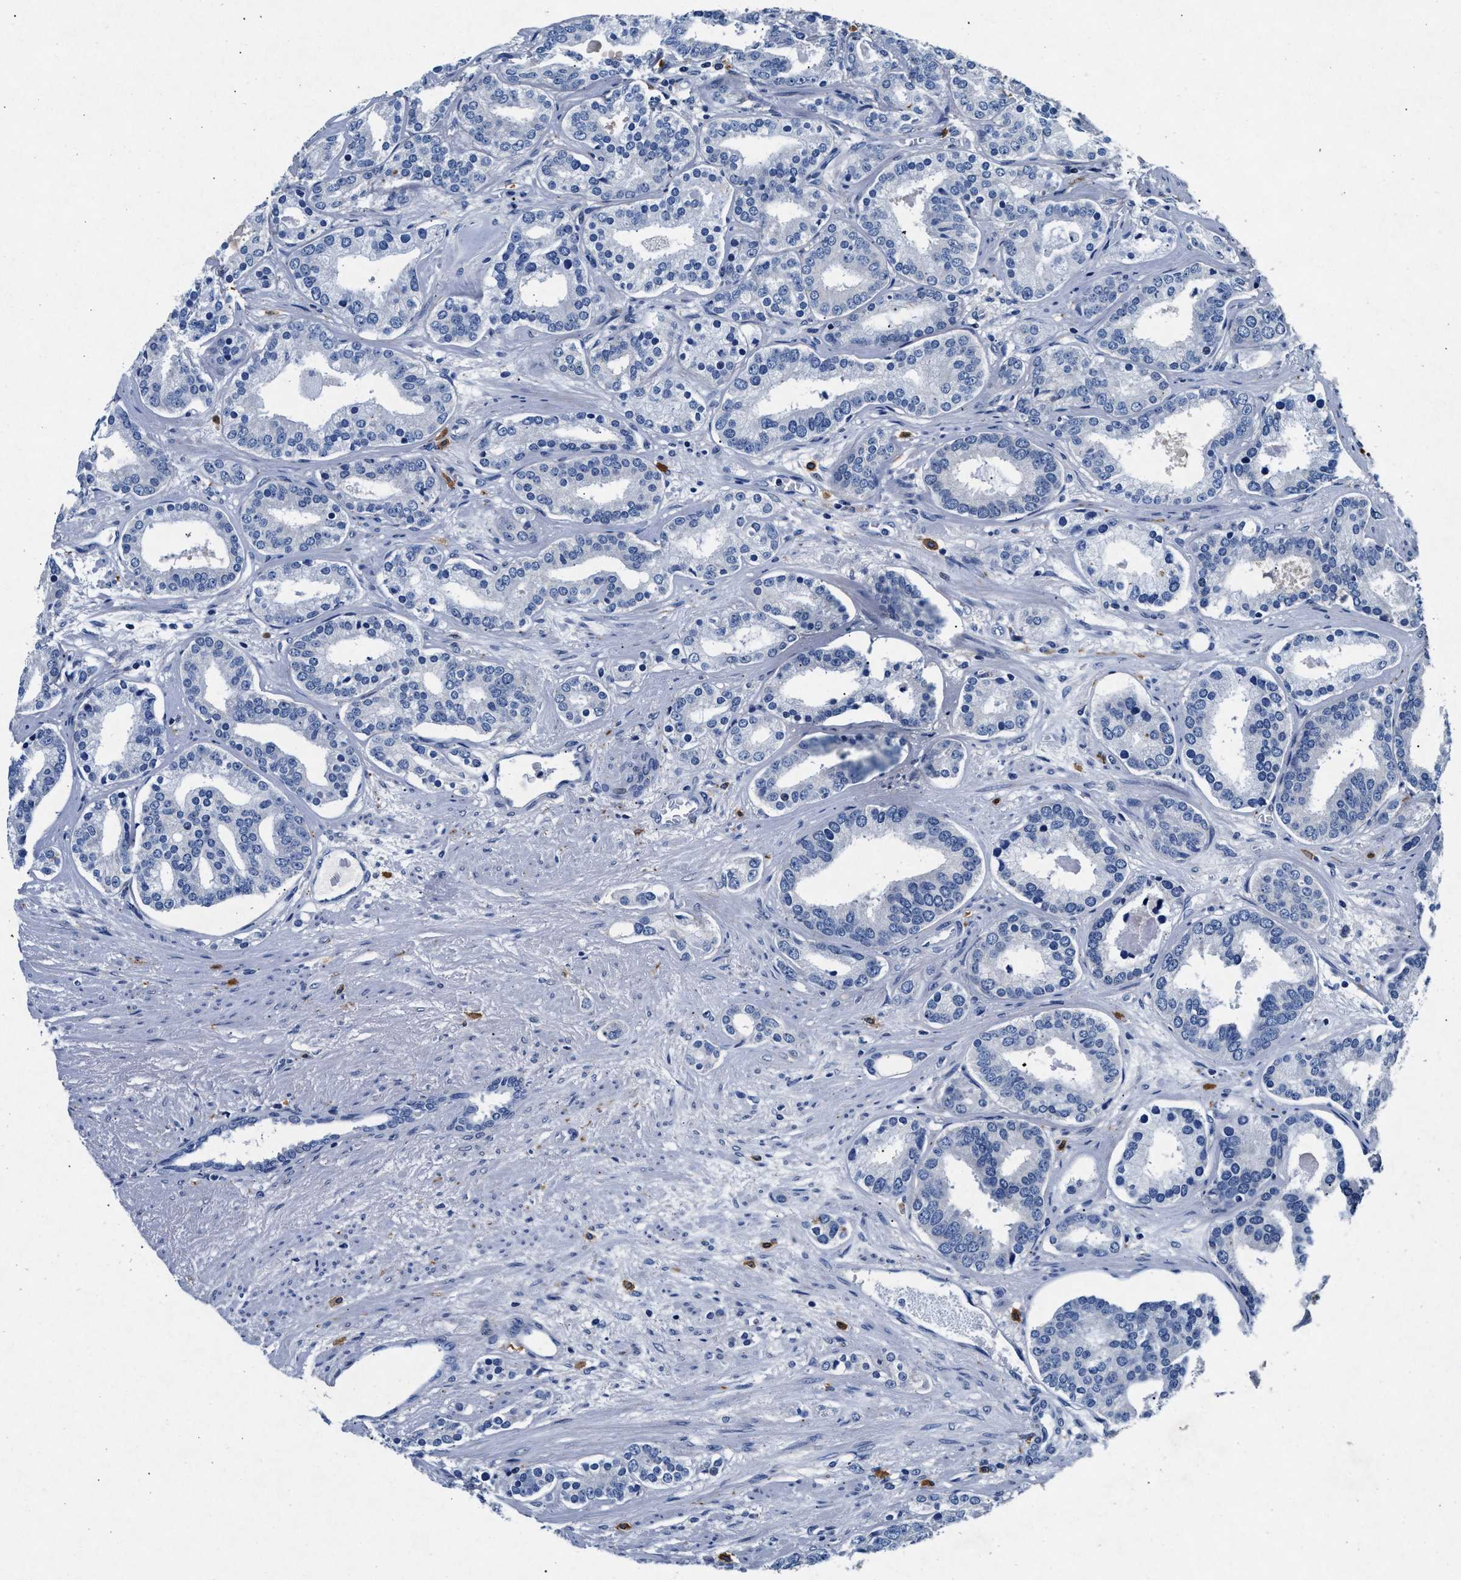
{"staining": {"intensity": "negative", "quantity": "none", "location": "none"}, "tissue": "prostate cancer", "cell_type": "Tumor cells", "image_type": "cancer", "snomed": [{"axis": "morphology", "description": "Adenocarcinoma, Low grade"}, {"axis": "topography", "description": "Prostate"}], "caption": "IHC micrograph of neoplastic tissue: prostate low-grade adenocarcinoma stained with DAB reveals no significant protein staining in tumor cells.", "gene": "MAP6", "patient": {"sex": "male", "age": 63}}